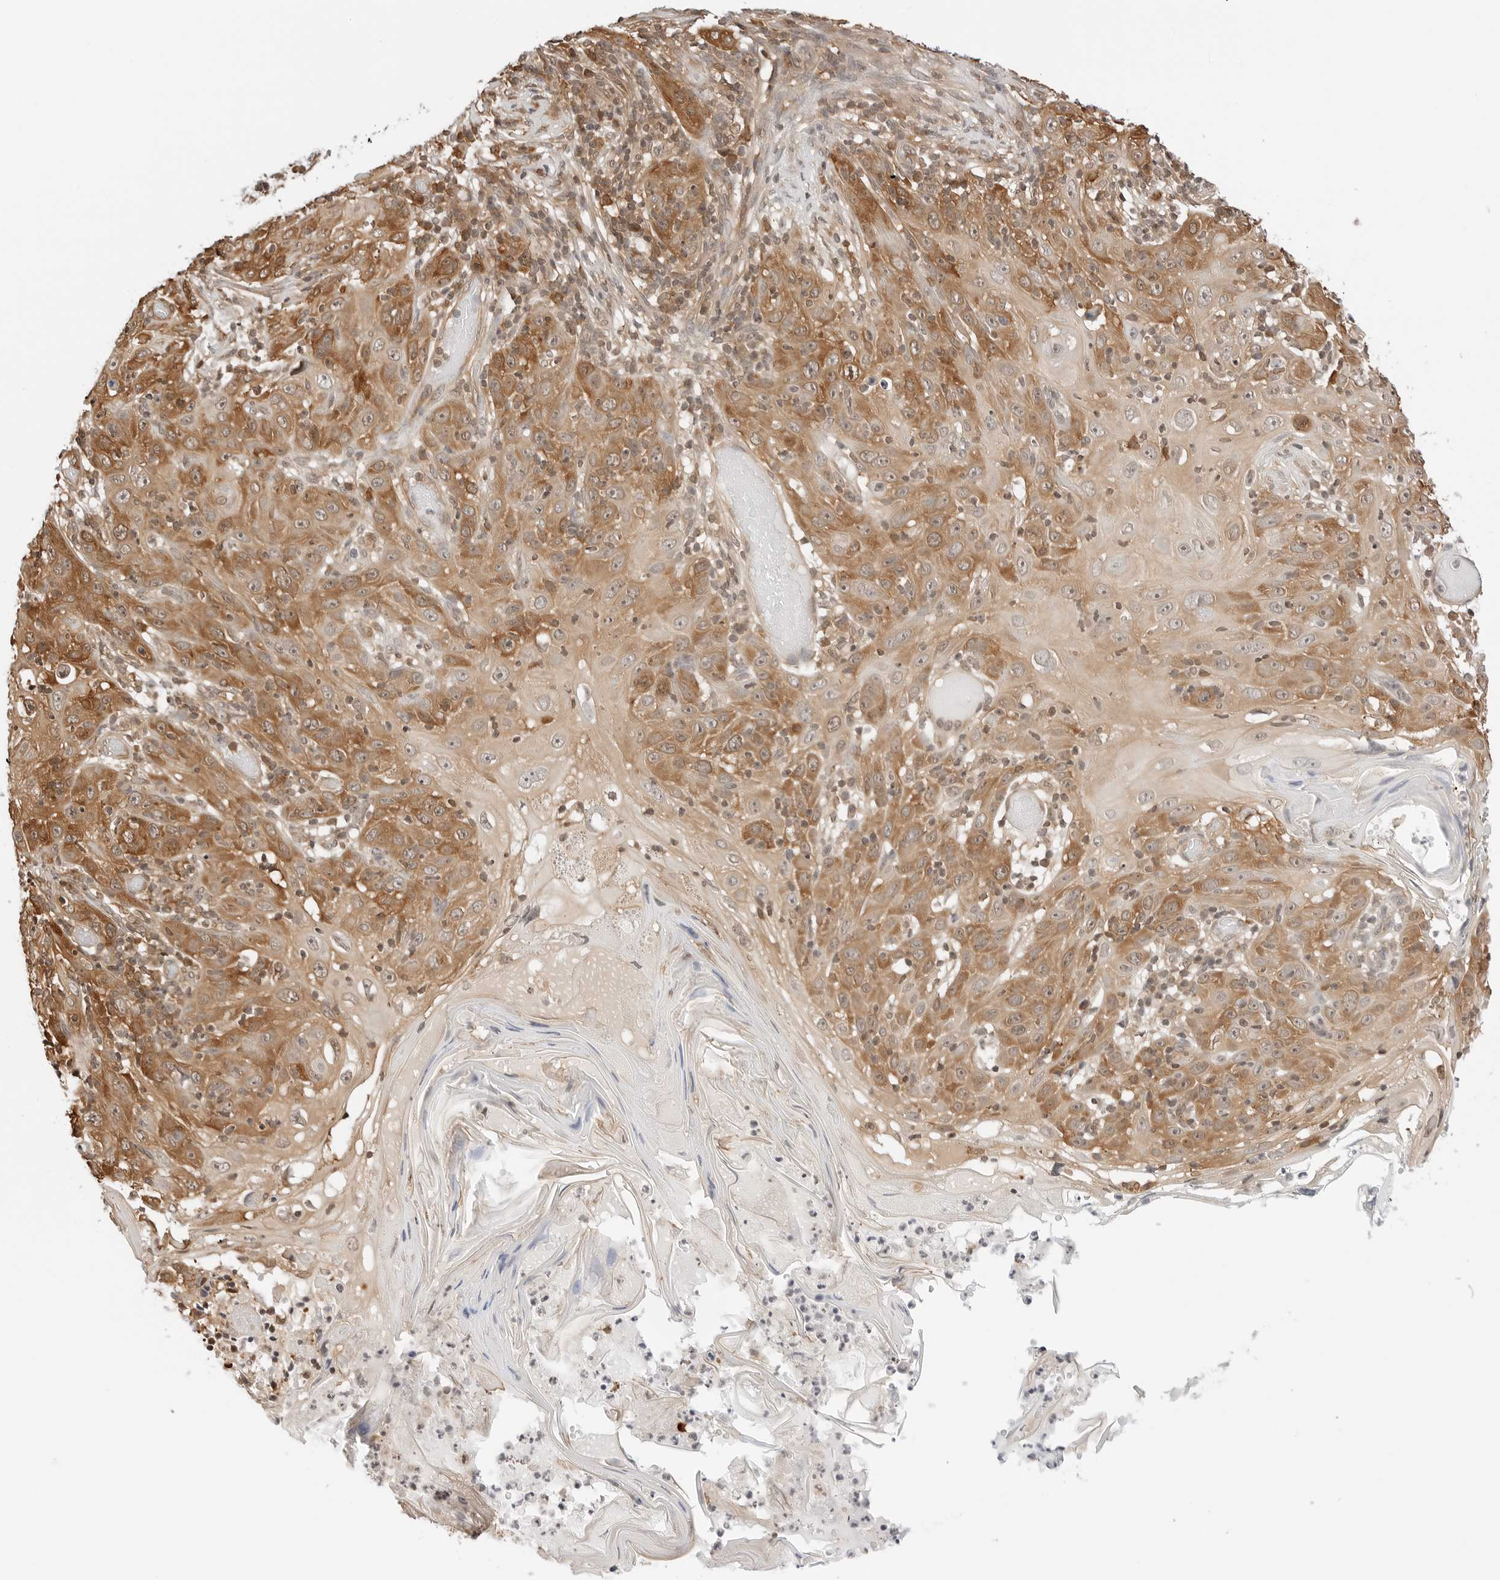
{"staining": {"intensity": "strong", "quantity": "25%-75%", "location": "cytoplasmic/membranous"}, "tissue": "skin cancer", "cell_type": "Tumor cells", "image_type": "cancer", "snomed": [{"axis": "morphology", "description": "Squamous cell carcinoma, NOS"}, {"axis": "topography", "description": "Skin"}], "caption": "Protein expression analysis of skin cancer (squamous cell carcinoma) displays strong cytoplasmic/membranous expression in approximately 25%-75% of tumor cells.", "gene": "NUDC", "patient": {"sex": "female", "age": 88}}